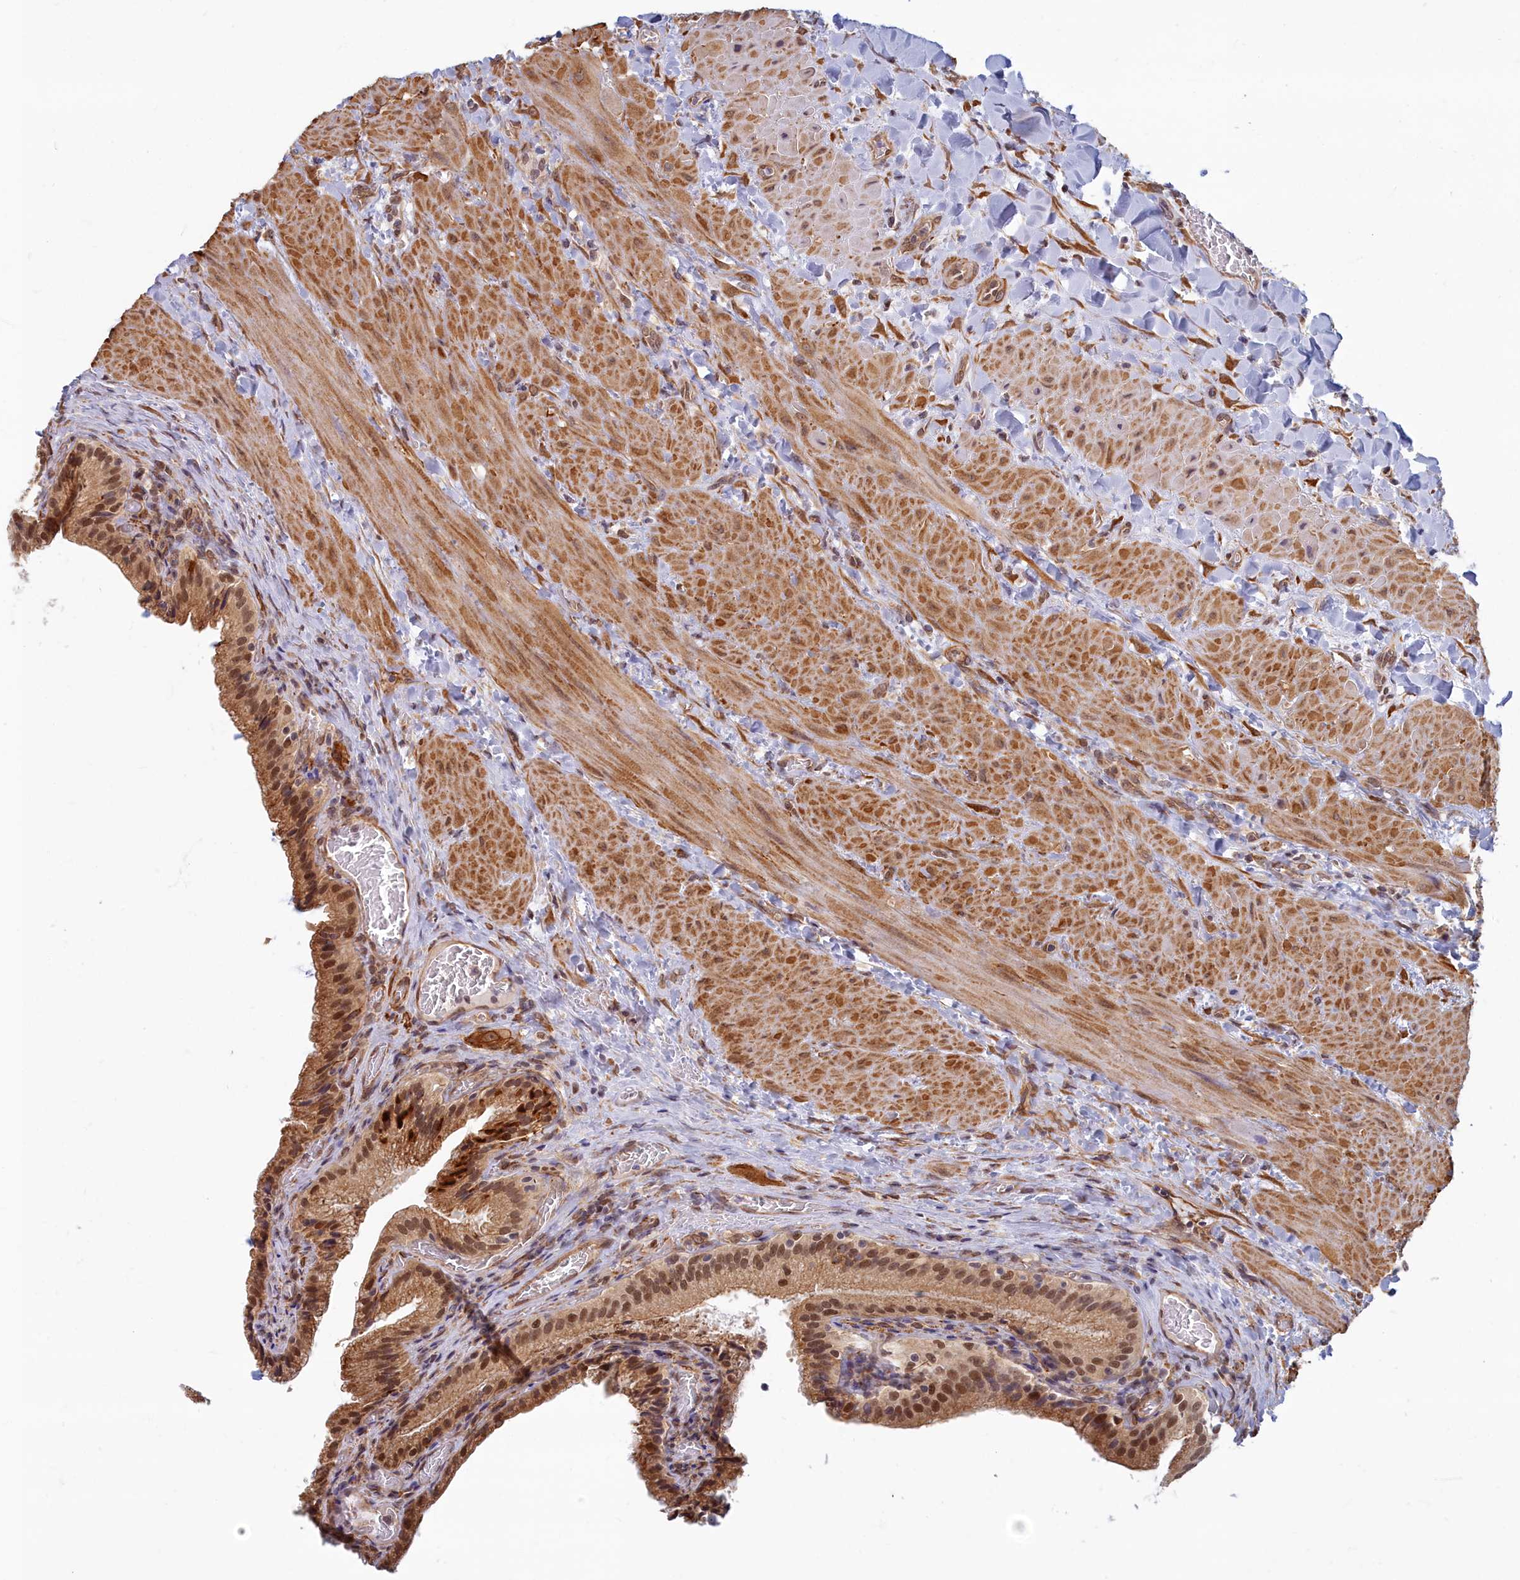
{"staining": {"intensity": "moderate", "quantity": ">75%", "location": "cytoplasmic/membranous,nuclear"}, "tissue": "gallbladder", "cell_type": "Glandular cells", "image_type": "normal", "snomed": [{"axis": "morphology", "description": "Normal tissue, NOS"}, {"axis": "topography", "description": "Gallbladder"}], "caption": "Immunohistochemical staining of benign gallbladder demonstrates moderate cytoplasmic/membranous,nuclear protein staining in about >75% of glandular cells. The staining was performed using DAB to visualize the protein expression in brown, while the nuclei were stained in blue with hematoxylin (Magnification: 20x).", "gene": "MAK16", "patient": {"sex": "male", "age": 24}}